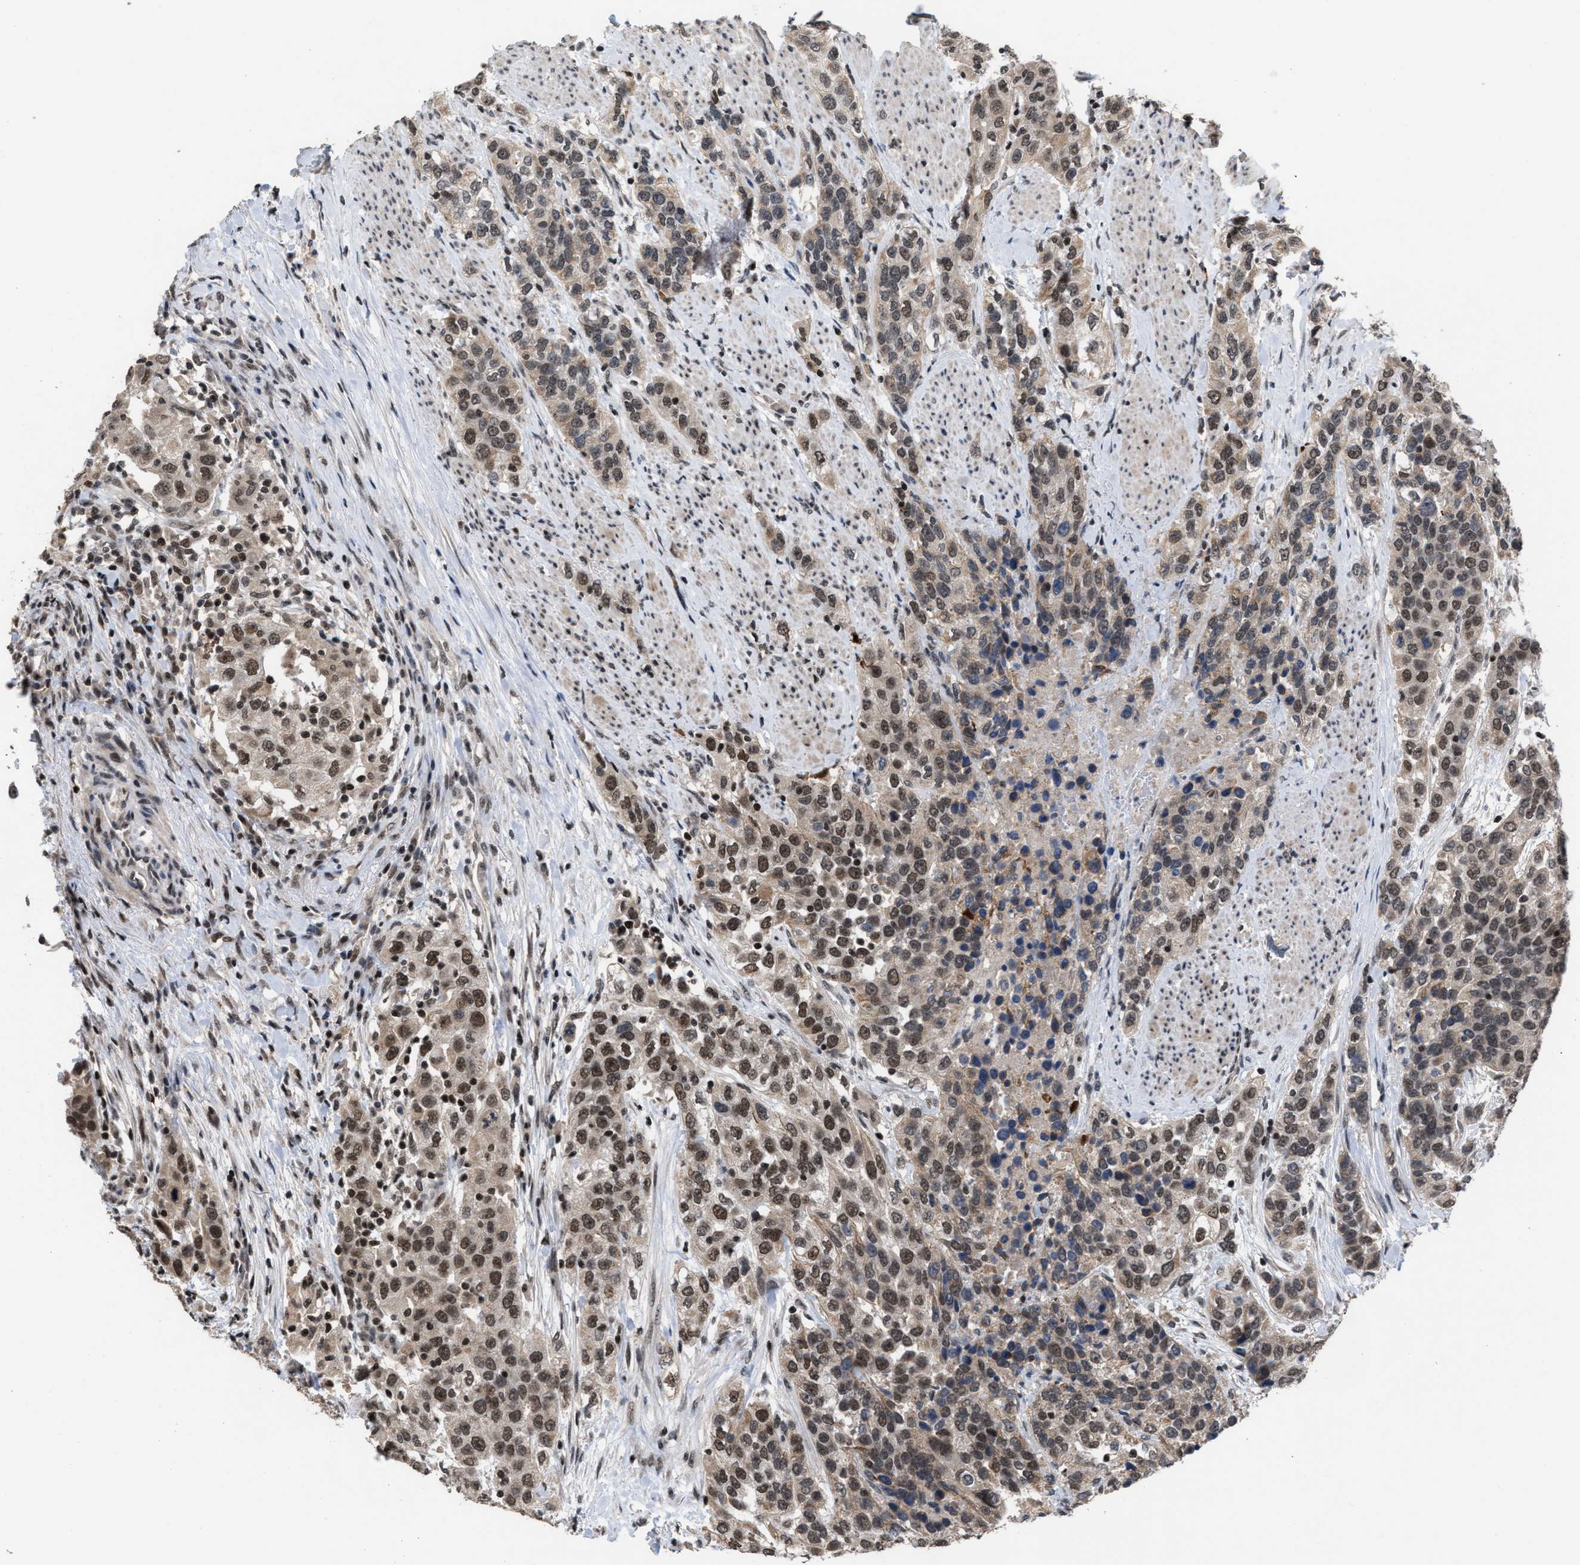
{"staining": {"intensity": "weak", "quantity": ">75%", "location": "nuclear"}, "tissue": "urothelial cancer", "cell_type": "Tumor cells", "image_type": "cancer", "snomed": [{"axis": "morphology", "description": "Urothelial carcinoma, High grade"}, {"axis": "topography", "description": "Urinary bladder"}], "caption": "Immunohistochemistry photomicrograph of human high-grade urothelial carcinoma stained for a protein (brown), which reveals low levels of weak nuclear staining in approximately >75% of tumor cells.", "gene": "C9orf78", "patient": {"sex": "female", "age": 80}}